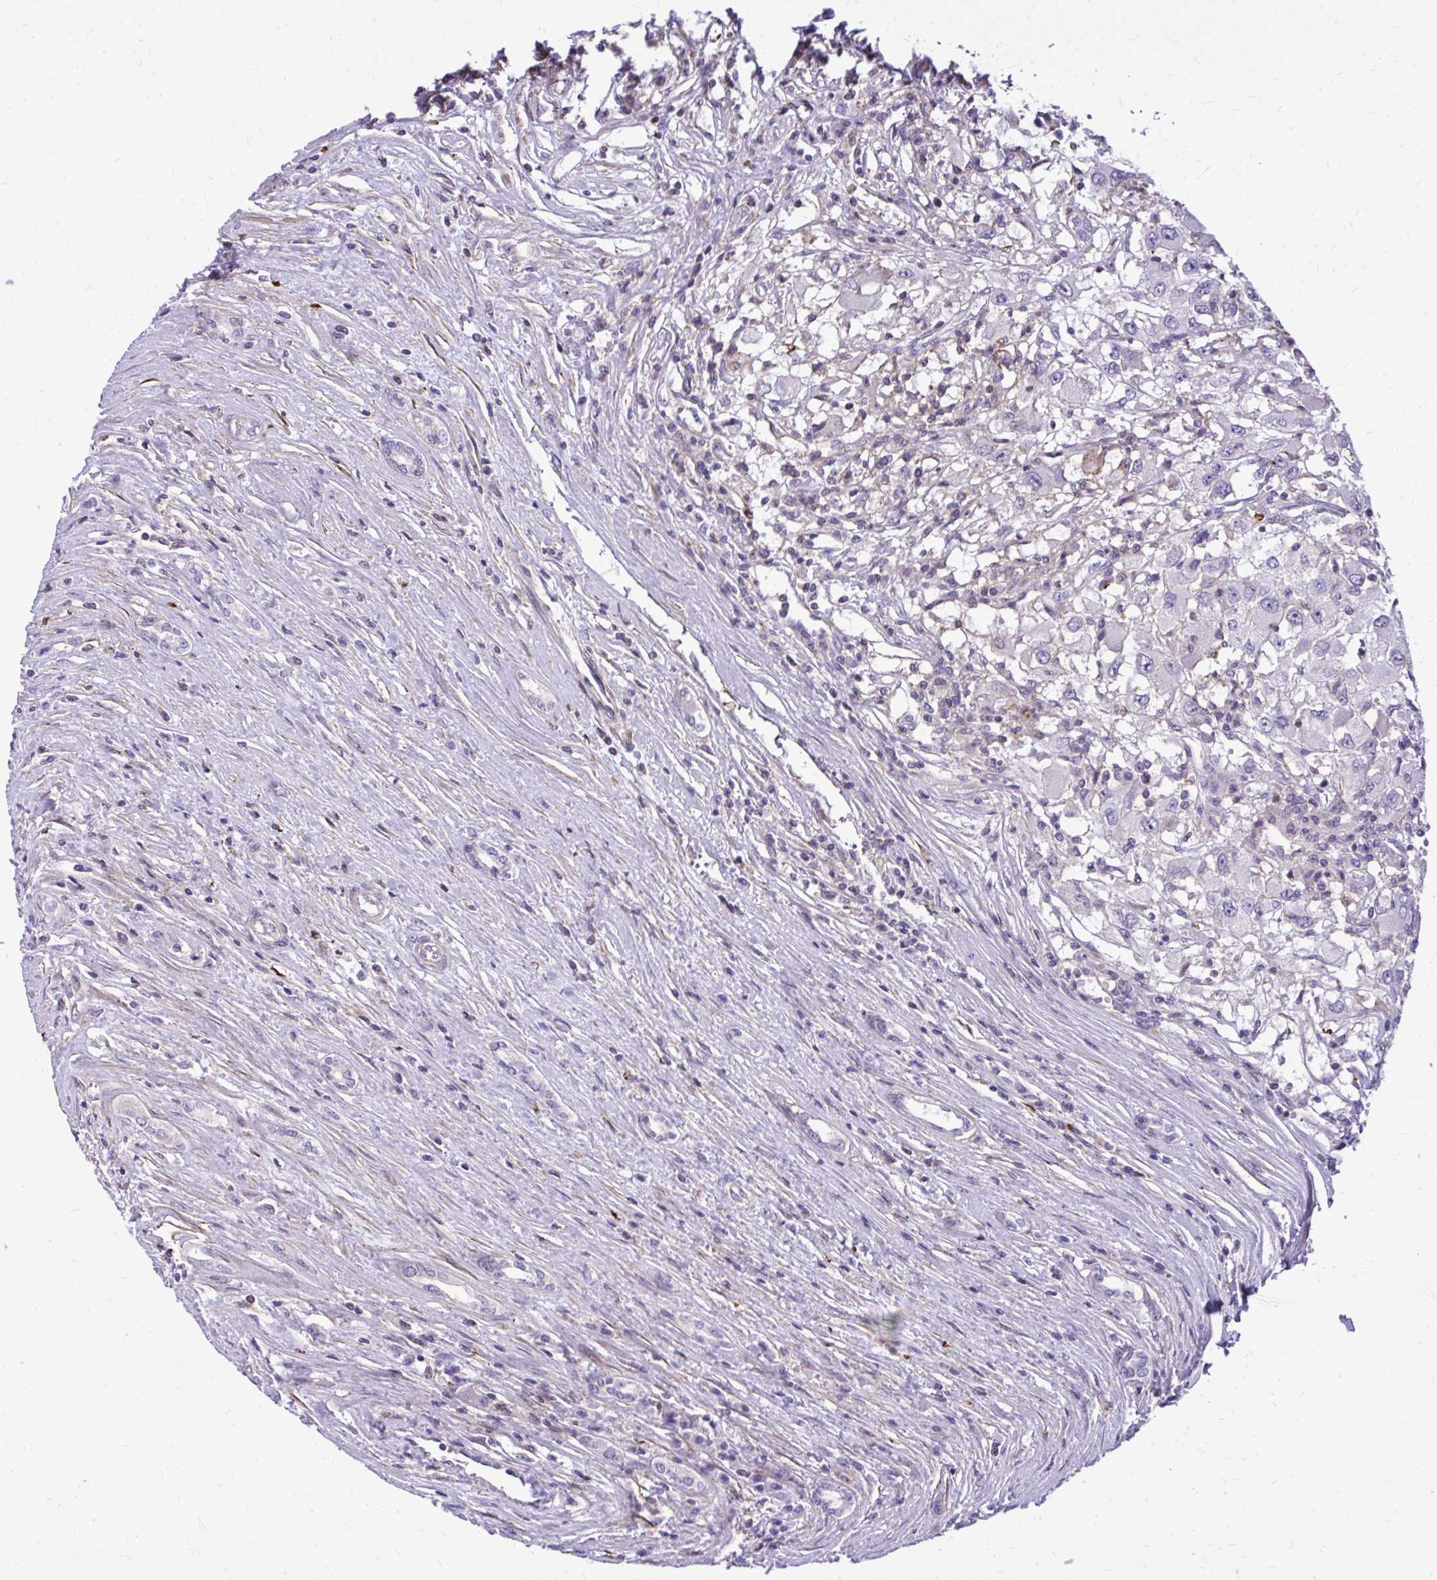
{"staining": {"intensity": "negative", "quantity": "none", "location": "none"}, "tissue": "renal cancer", "cell_type": "Tumor cells", "image_type": "cancer", "snomed": [{"axis": "morphology", "description": "Adenocarcinoma, NOS"}, {"axis": "topography", "description": "Kidney"}], "caption": "A photomicrograph of human adenocarcinoma (renal) is negative for staining in tumor cells.", "gene": "GRK4", "patient": {"sex": "female", "age": 67}}